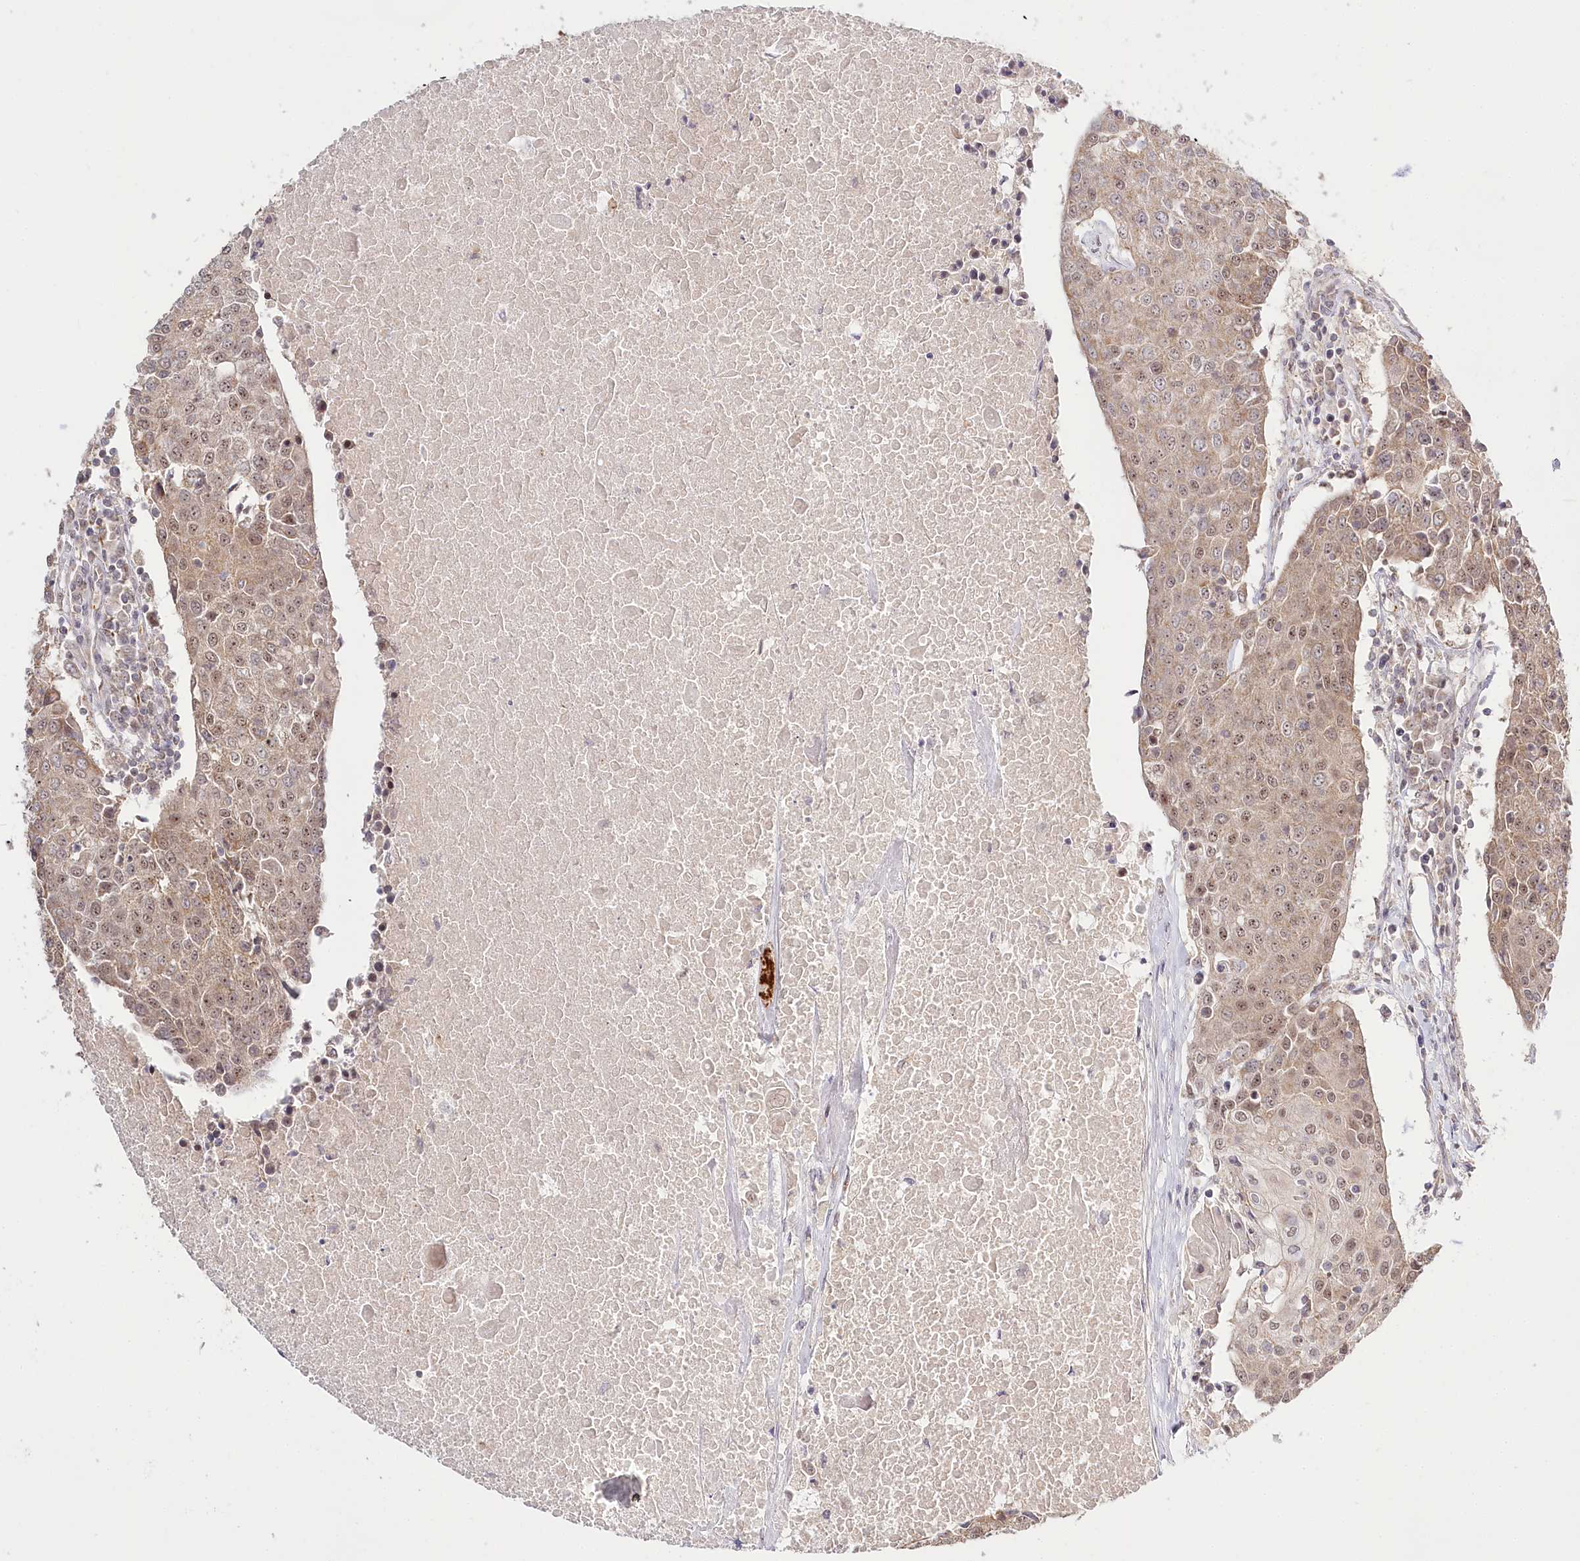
{"staining": {"intensity": "weak", "quantity": ">75%", "location": "cytoplasmic/membranous,nuclear"}, "tissue": "urothelial cancer", "cell_type": "Tumor cells", "image_type": "cancer", "snomed": [{"axis": "morphology", "description": "Urothelial carcinoma, High grade"}, {"axis": "topography", "description": "Urinary bladder"}], "caption": "A brown stain shows weak cytoplasmic/membranous and nuclear positivity of a protein in human urothelial carcinoma (high-grade) tumor cells. (brown staining indicates protein expression, while blue staining denotes nuclei).", "gene": "RTN4IP1", "patient": {"sex": "female", "age": 85}}